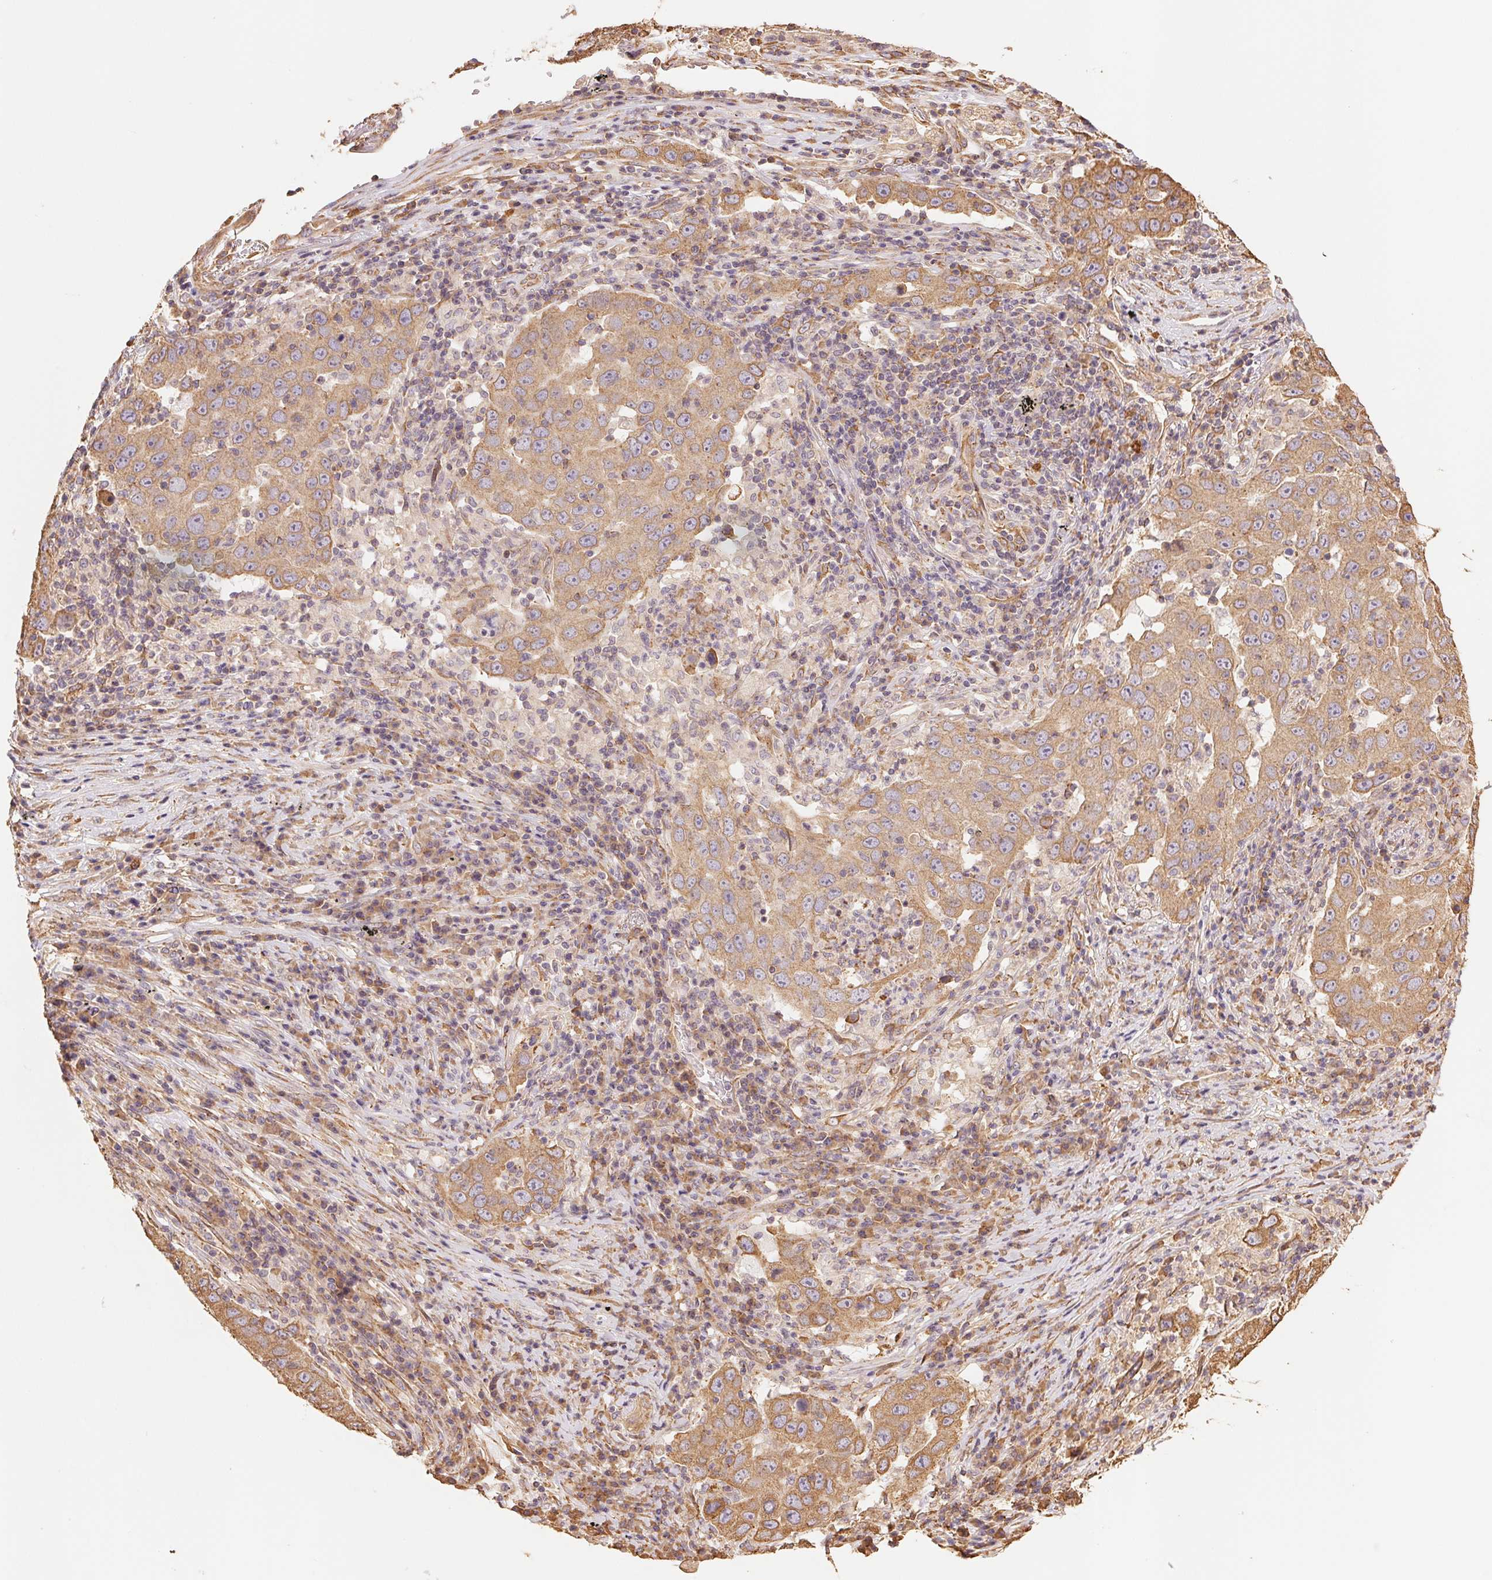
{"staining": {"intensity": "moderate", "quantity": ">75%", "location": "cytoplasmic/membranous"}, "tissue": "lung cancer", "cell_type": "Tumor cells", "image_type": "cancer", "snomed": [{"axis": "morphology", "description": "Adenocarcinoma, NOS"}, {"axis": "topography", "description": "Lung"}], "caption": "Brown immunohistochemical staining in lung cancer displays moderate cytoplasmic/membranous expression in approximately >75% of tumor cells.", "gene": "C6orf163", "patient": {"sex": "male", "age": 73}}